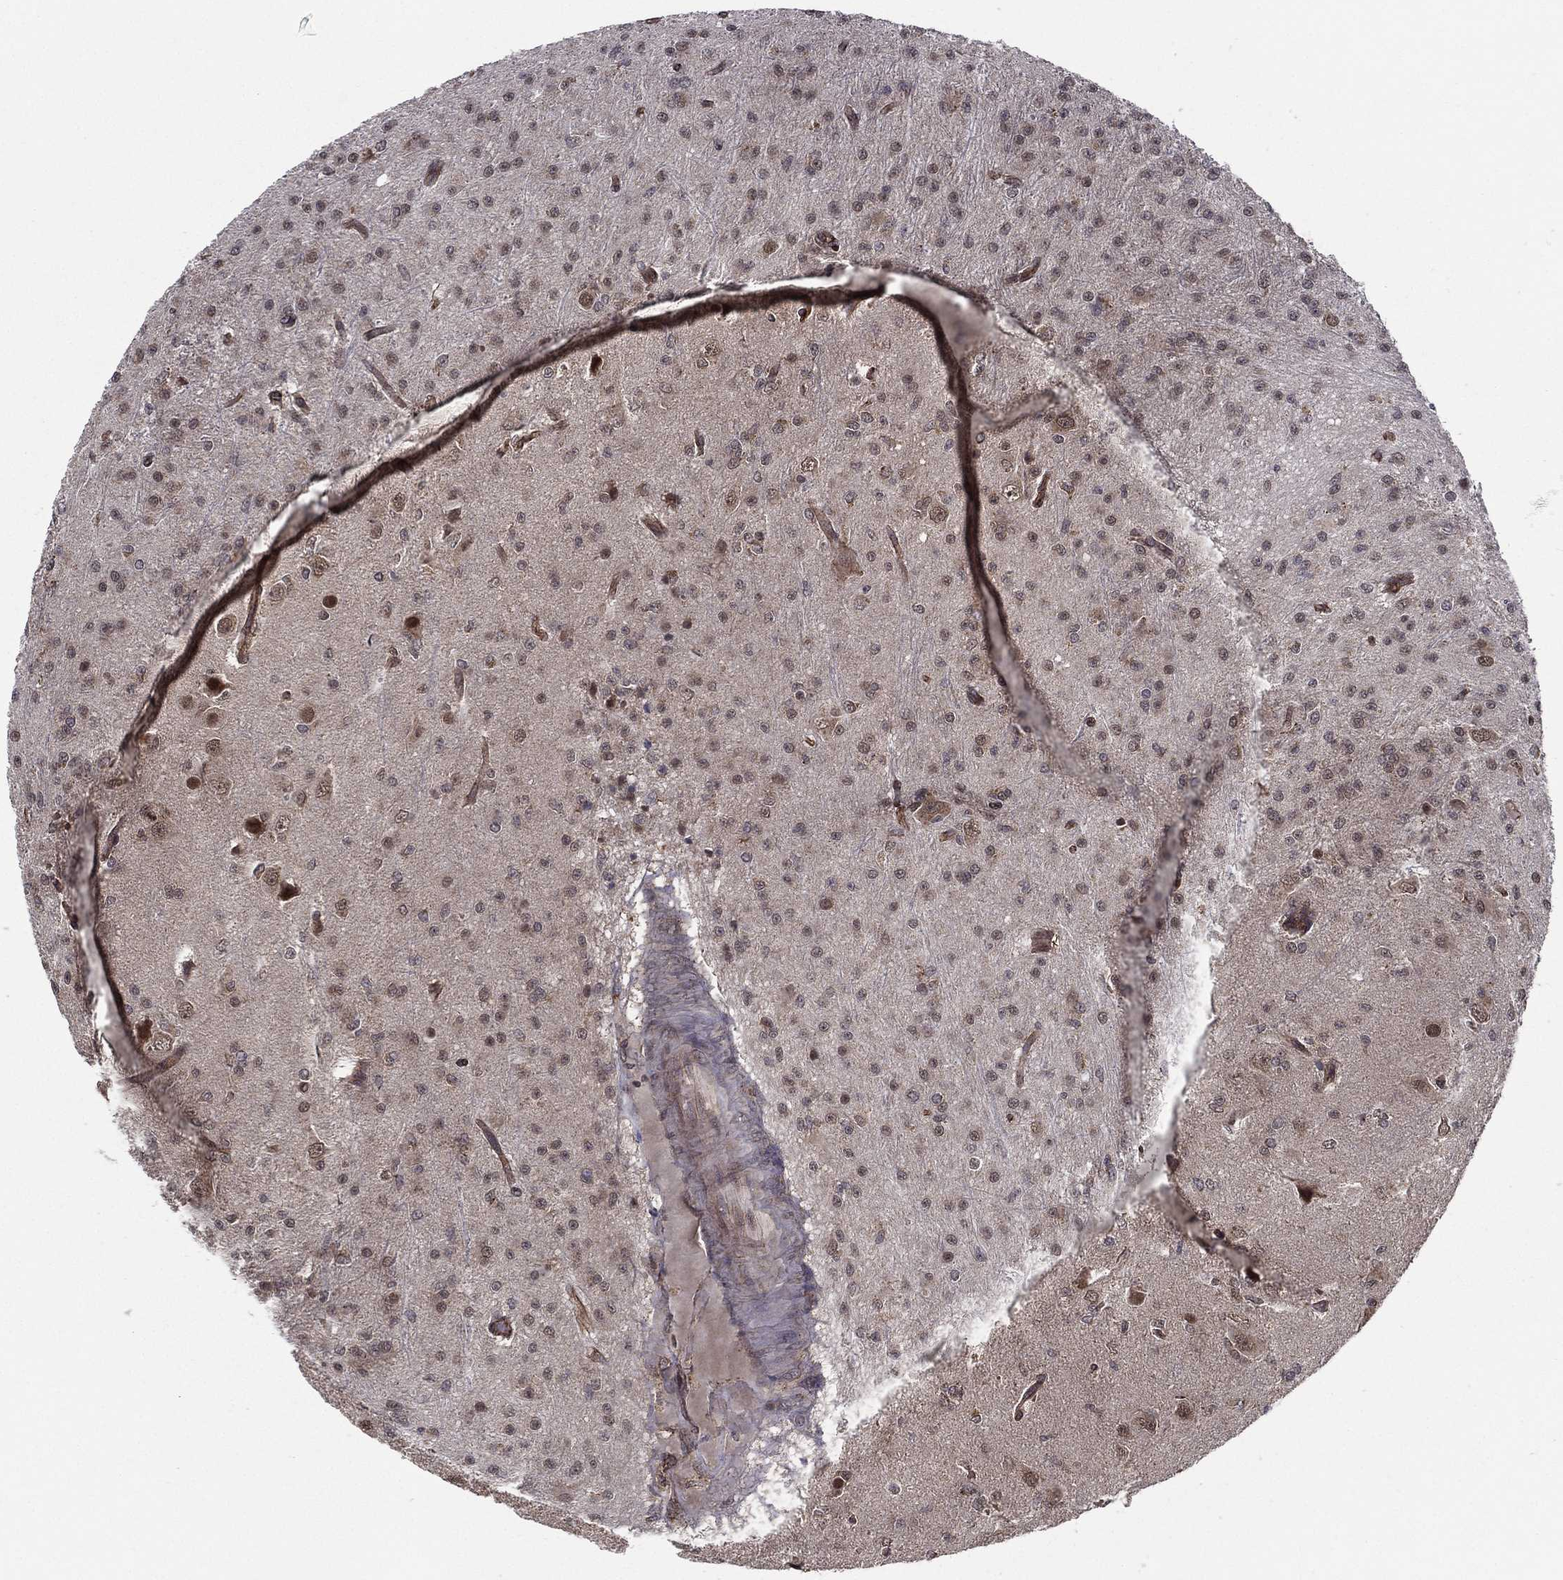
{"staining": {"intensity": "moderate", "quantity": "<25%", "location": "cytoplasmic/membranous,nuclear"}, "tissue": "glioma", "cell_type": "Tumor cells", "image_type": "cancer", "snomed": [{"axis": "morphology", "description": "Glioma, malignant, Low grade"}, {"axis": "topography", "description": "Brain"}], "caption": "This is an image of immunohistochemistry staining of malignant glioma (low-grade), which shows moderate staining in the cytoplasmic/membranous and nuclear of tumor cells.", "gene": "UACA", "patient": {"sex": "male", "age": 27}}